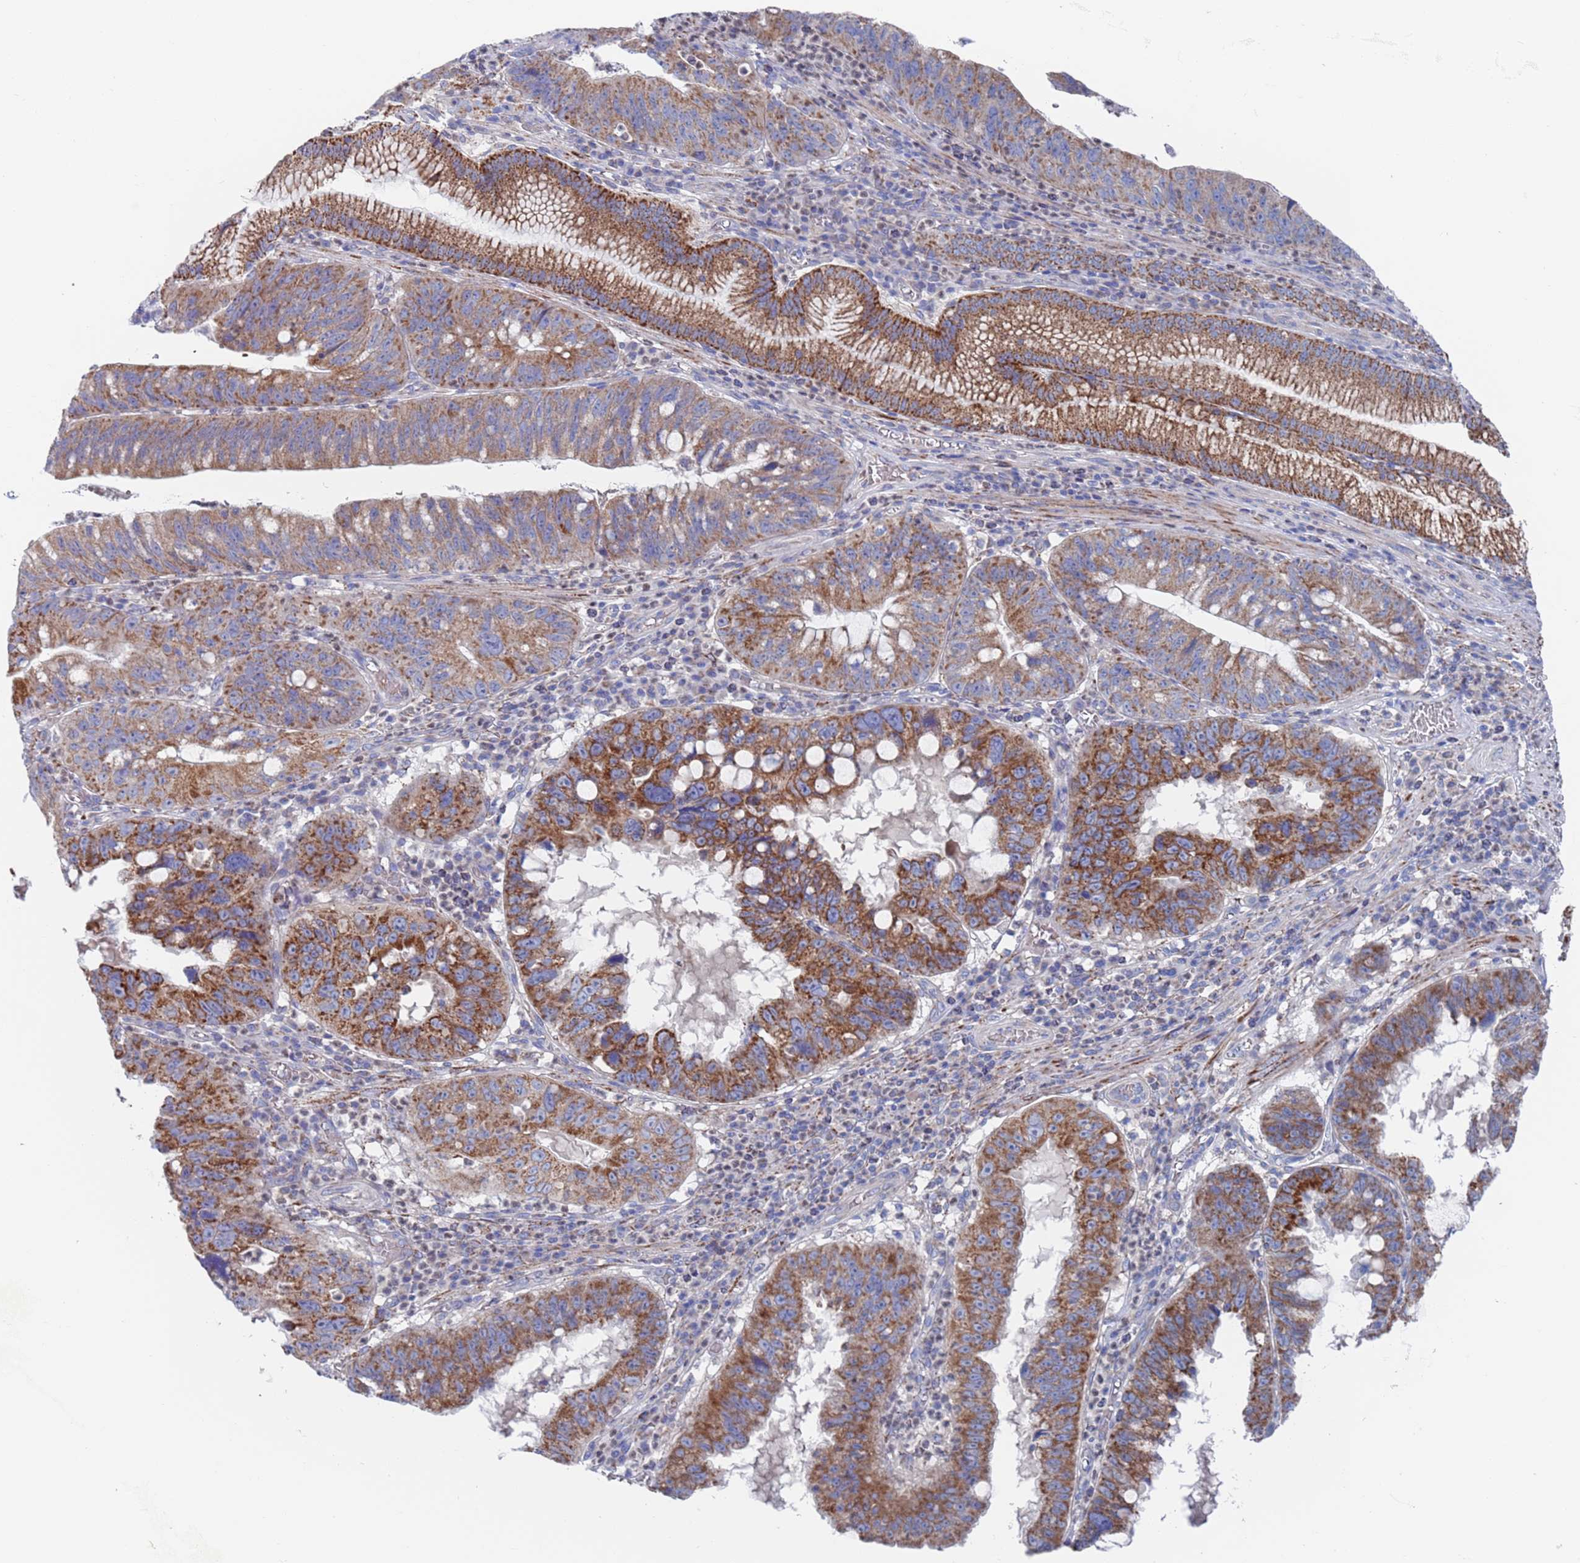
{"staining": {"intensity": "strong", "quantity": ">75%", "location": "cytoplasmic/membranous"}, "tissue": "stomach cancer", "cell_type": "Tumor cells", "image_type": "cancer", "snomed": [{"axis": "morphology", "description": "Adenocarcinoma, NOS"}, {"axis": "topography", "description": "Stomach"}], "caption": "The micrograph displays a brown stain indicating the presence of a protein in the cytoplasmic/membranous of tumor cells in stomach cancer. The protein of interest is stained brown, and the nuclei are stained in blue (DAB IHC with brightfield microscopy, high magnification).", "gene": "CHCHD6", "patient": {"sex": "male", "age": 59}}